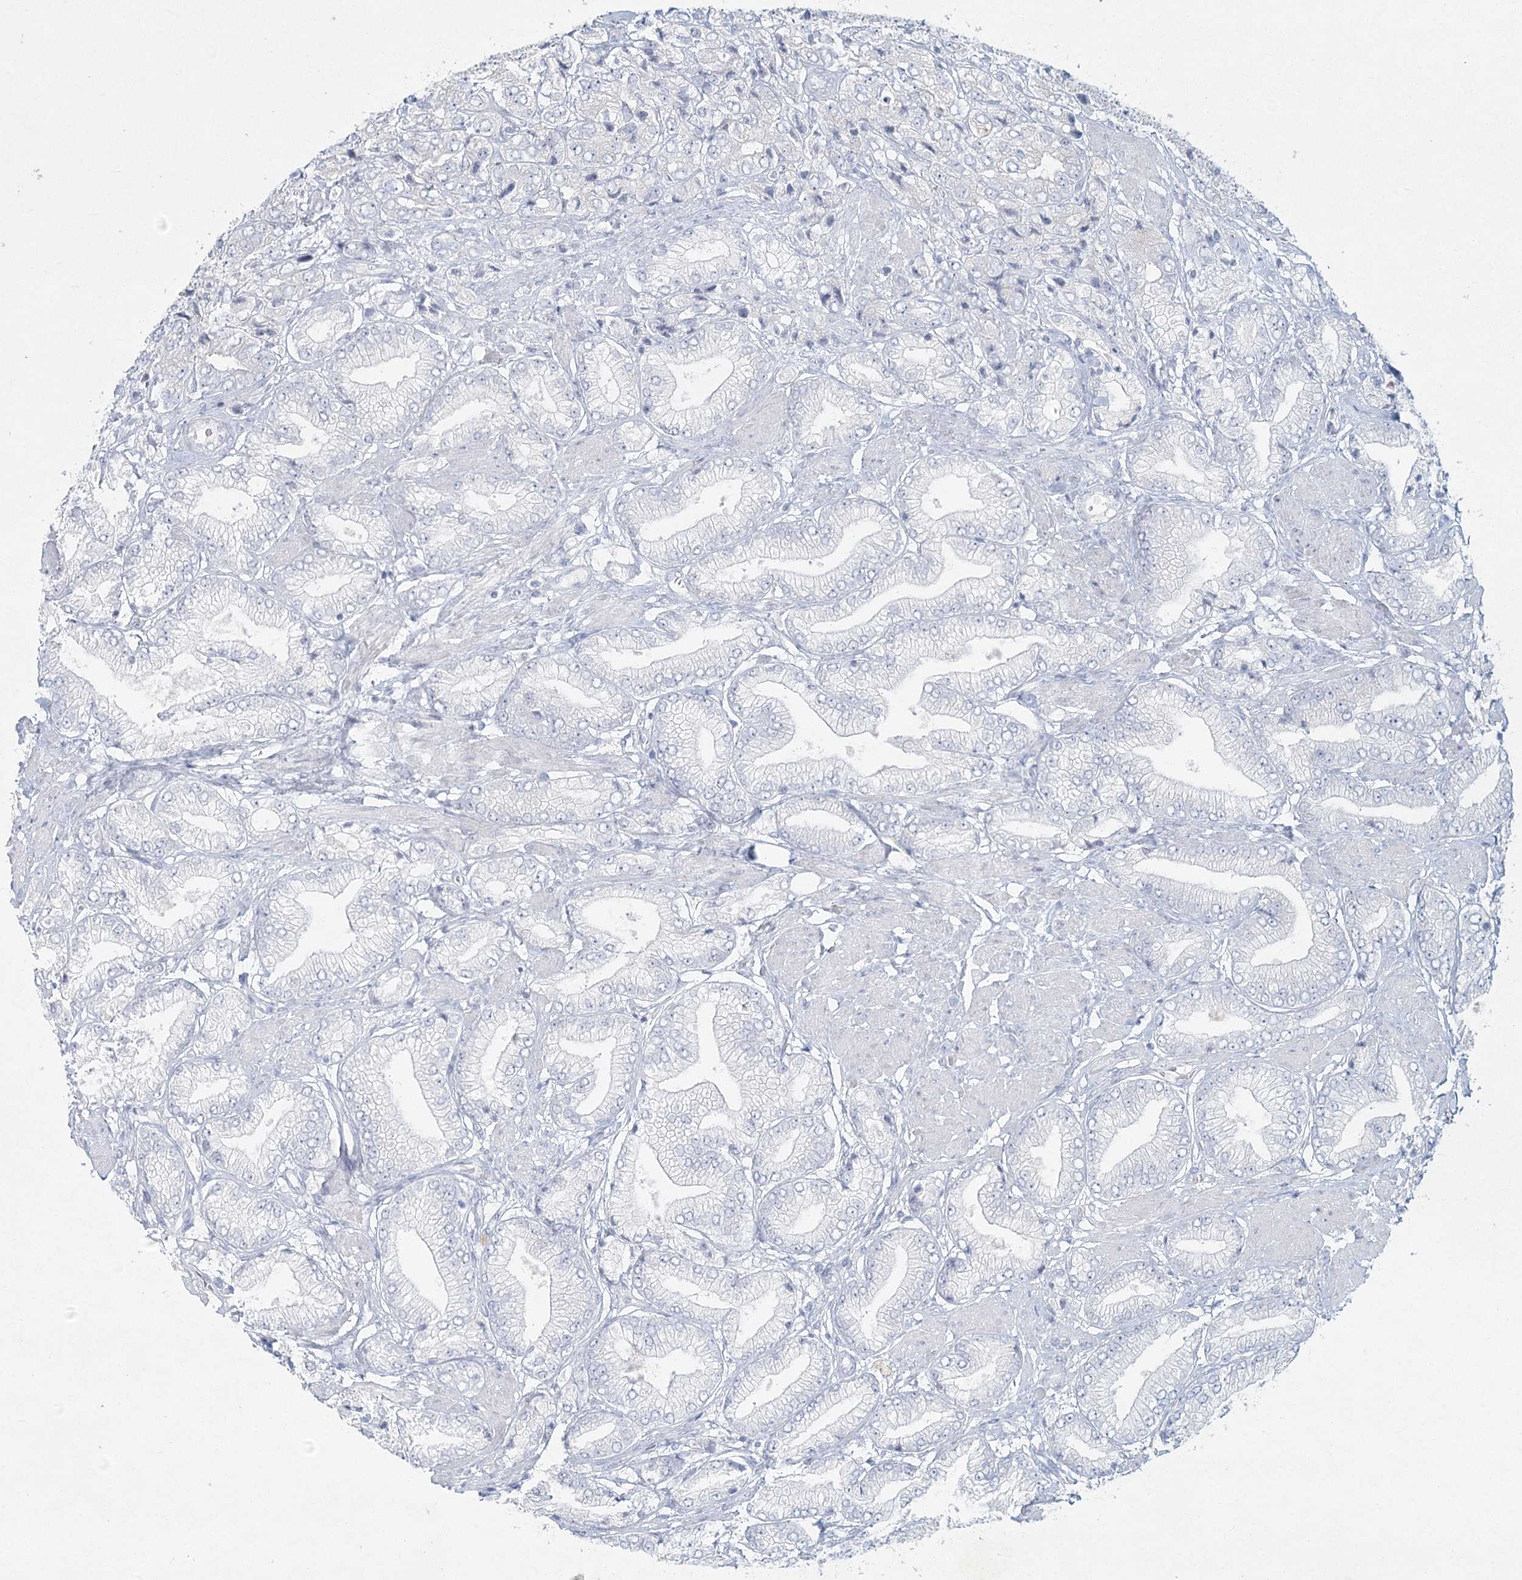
{"staining": {"intensity": "negative", "quantity": "none", "location": "none"}, "tissue": "prostate cancer", "cell_type": "Tumor cells", "image_type": "cancer", "snomed": [{"axis": "morphology", "description": "Adenocarcinoma, High grade"}, {"axis": "topography", "description": "Prostate"}], "caption": "Prostate cancer (adenocarcinoma (high-grade)) was stained to show a protein in brown. There is no significant expression in tumor cells.", "gene": "LRP2BP", "patient": {"sex": "male", "age": 50}}